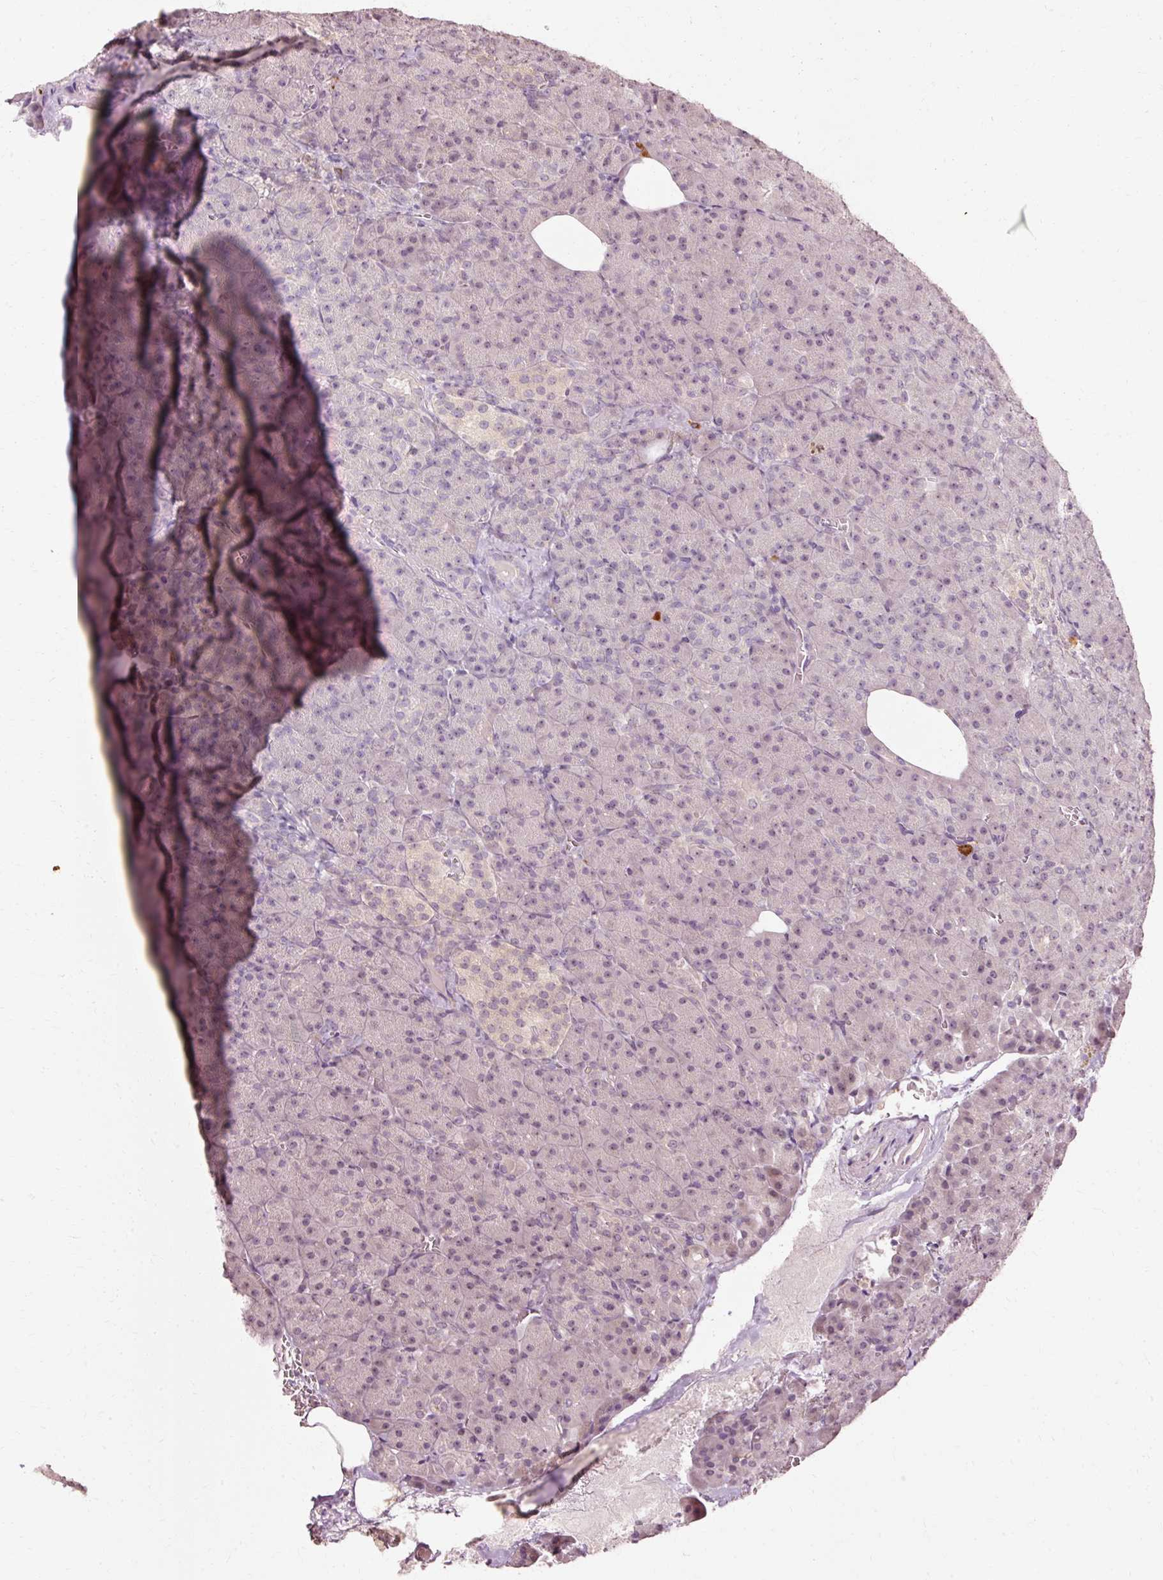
{"staining": {"intensity": "weak", "quantity": "25%-75%", "location": "cytoplasmic/membranous"}, "tissue": "pancreas", "cell_type": "Exocrine glandular cells", "image_type": "normal", "snomed": [{"axis": "morphology", "description": "Normal tissue, NOS"}, {"axis": "topography", "description": "Pancreas"}], "caption": "Immunohistochemistry (IHC) histopathology image of benign pancreas: human pancreas stained using IHC reveals low levels of weak protein expression localized specifically in the cytoplasmic/membranous of exocrine glandular cells, appearing as a cytoplasmic/membranous brown color.", "gene": "RGPD5", "patient": {"sex": "female", "age": 74}}